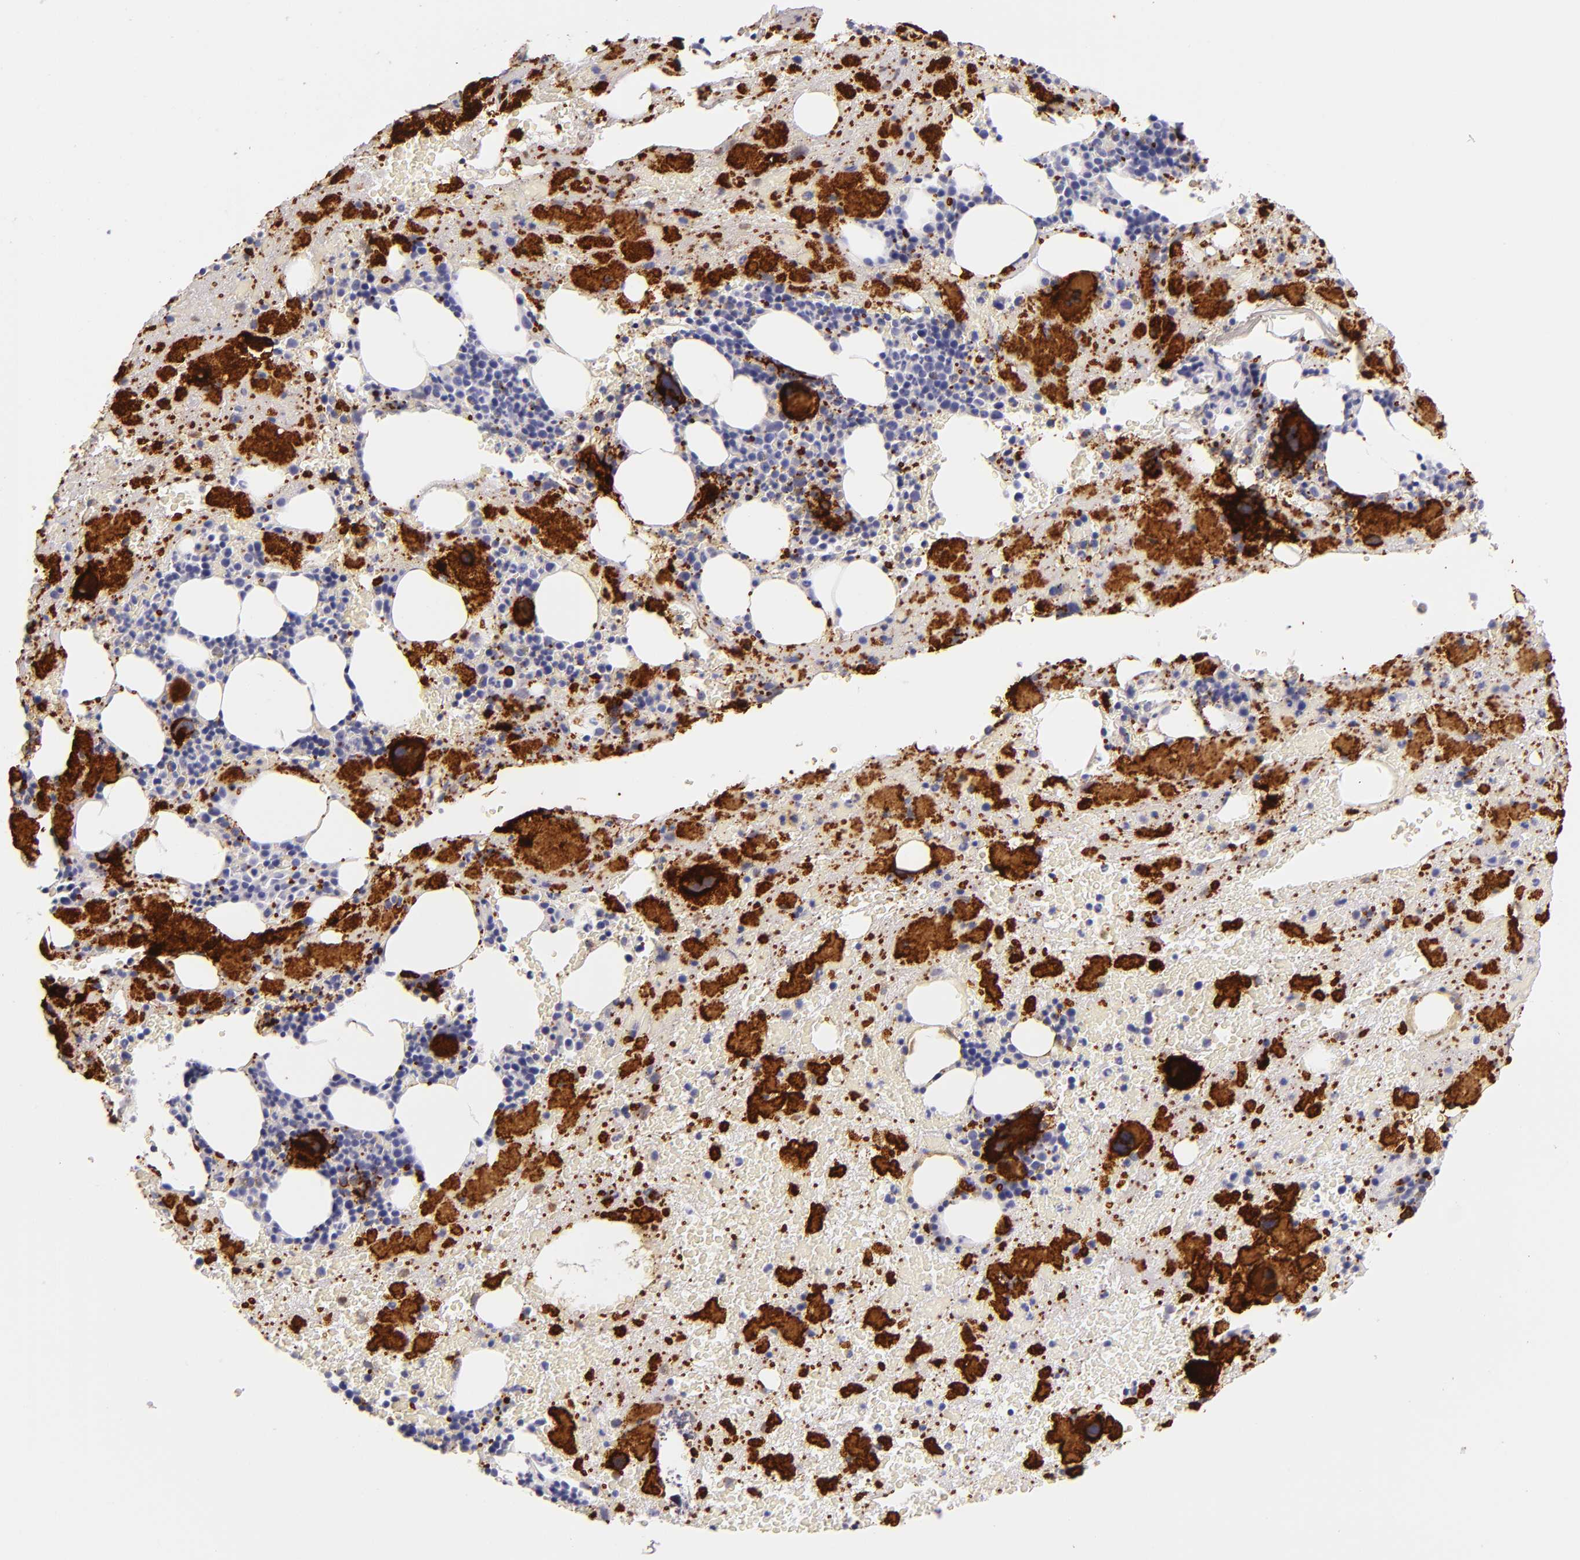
{"staining": {"intensity": "strong", "quantity": "<25%", "location": "cytoplasmic/membranous"}, "tissue": "bone marrow", "cell_type": "Hematopoietic cells", "image_type": "normal", "snomed": [{"axis": "morphology", "description": "Normal tissue, NOS"}, {"axis": "topography", "description": "Bone marrow"}], "caption": "A brown stain labels strong cytoplasmic/membranous positivity of a protein in hematopoietic cells of normal bone marrow. Nuclei are stained in blue.", "gene": "GP1BA", "patient": {"sex": "male", "age": 76}}